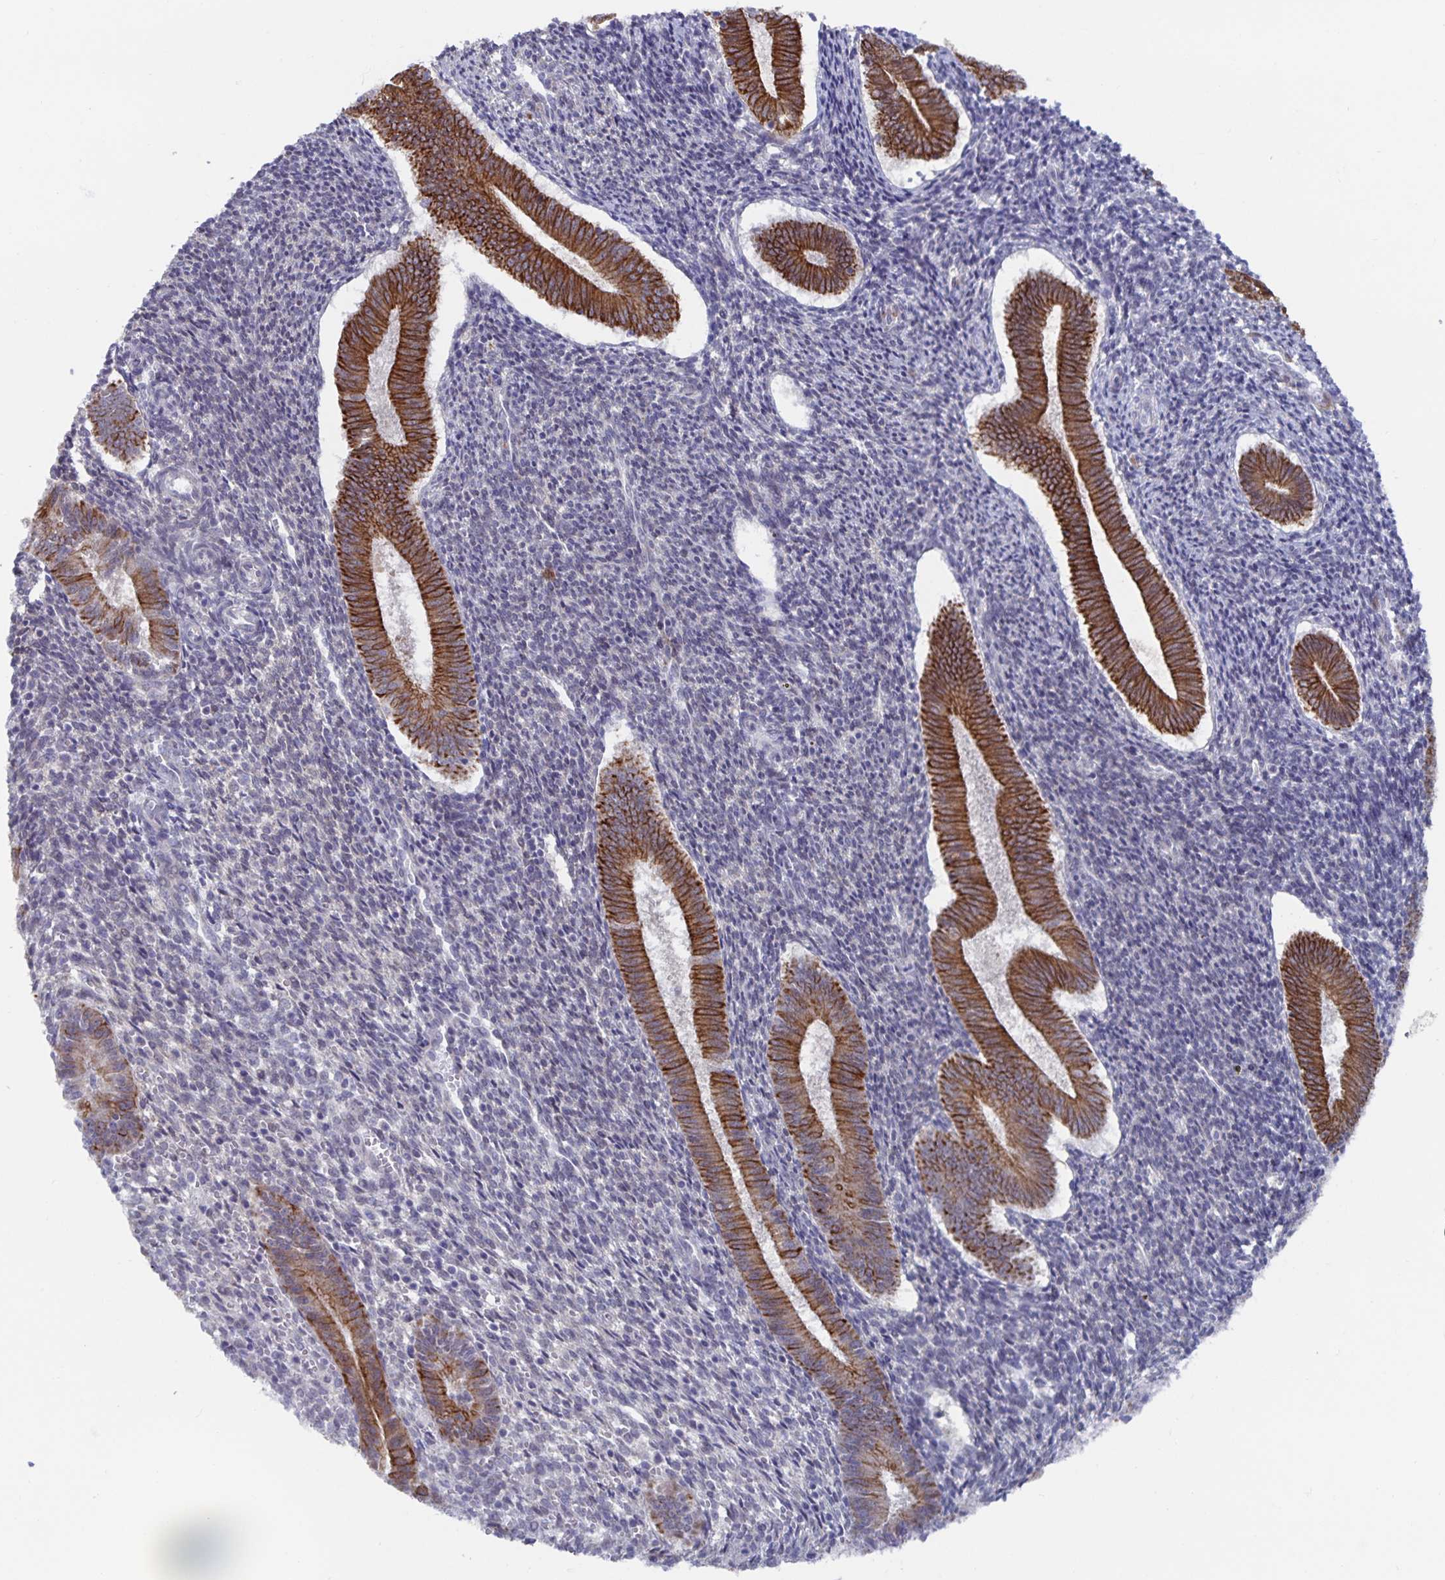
{"staining": {"intensity": "negative", "quantity": "none", "location": "none"}, "tissue": "endometrium", "cell_type": "Cells in endometrial stroma", "image_type": "normal", "snomed": [{"axis": "morphology", "description": "Normal tissue, NOS"}, {"axis": "topography", "description": "Endometrium"}], "caption": "The immunohistochemistry image has no significant staining in cells in endometrial stroma of endometrium. (DAB immunohistochemistry (IHC) with hematoxylin counter stain).", "gene": "ZIK1", "patient": {"sex": "female", "age": 25}}